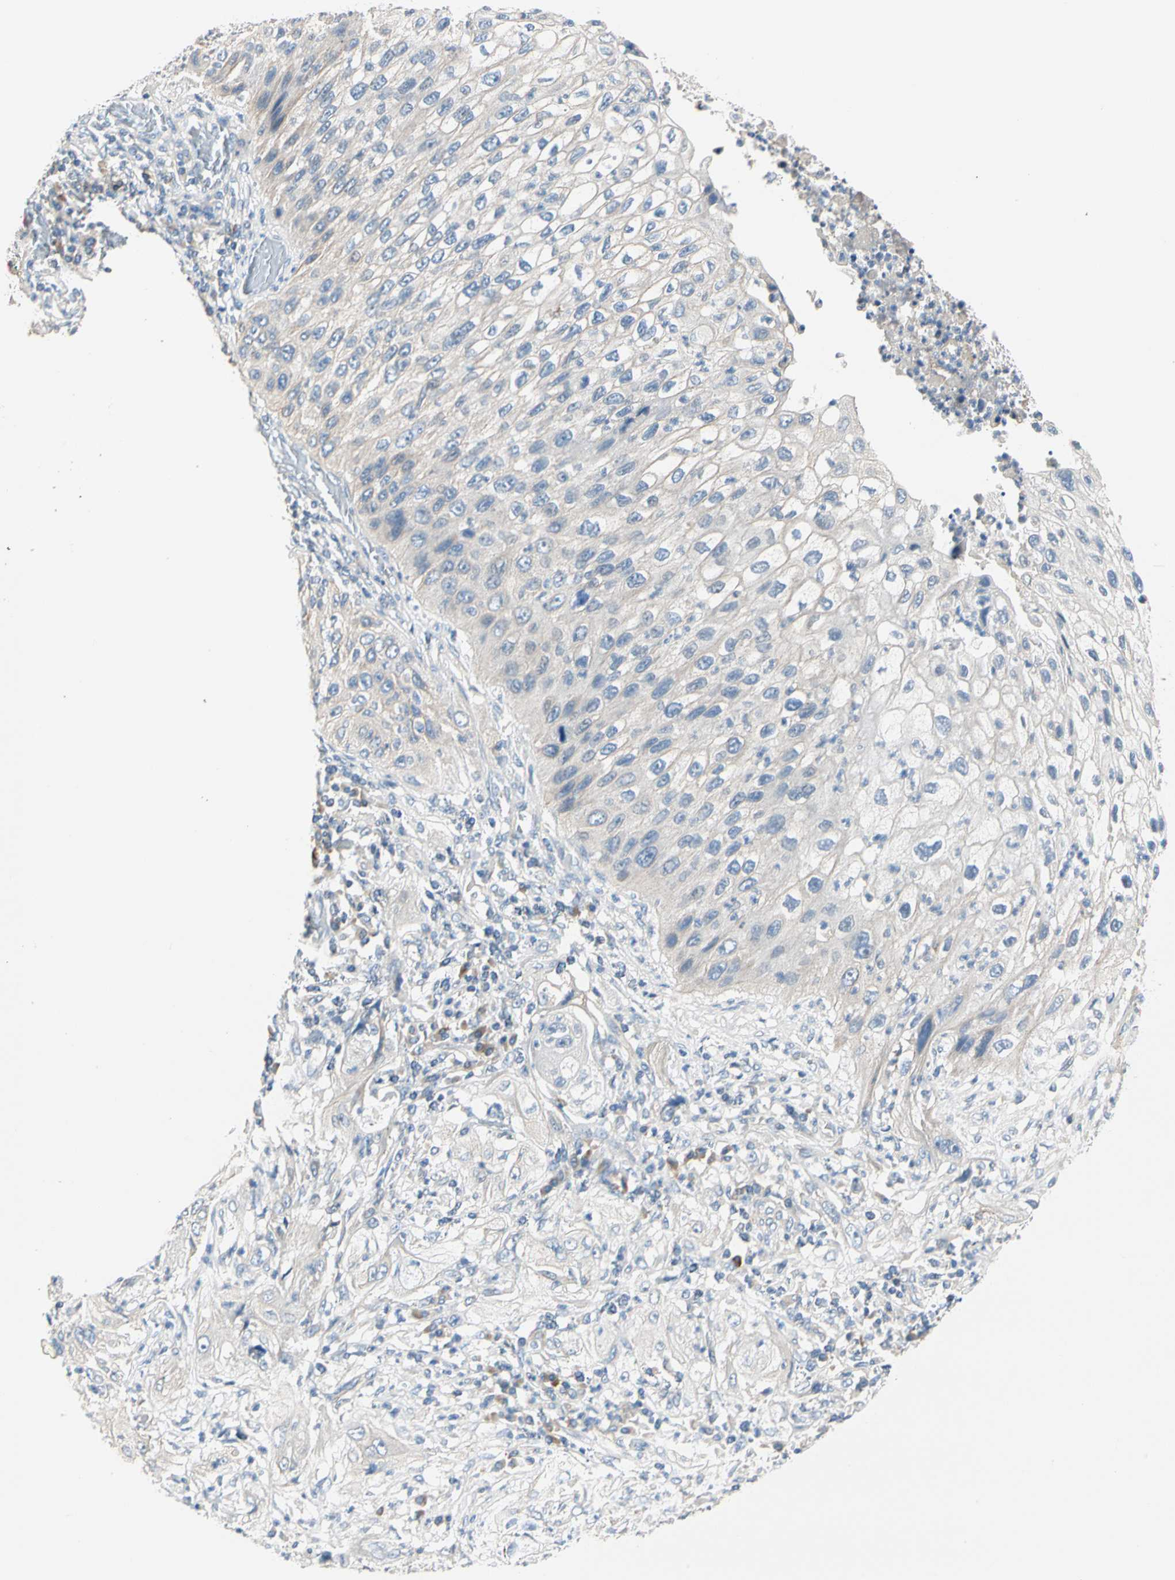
{"staining": {"intensity": "negative", "quantity": "none", "location": "none"}, "tissue": "lung cancer", "cell_type": "Tumor cells", "image_type": "cancer", "snomed": [{"axis": "morphology", "description": "Inflammation, NOS"}, {"axis": "morphology", "description": "Squamous cell carcinoma, NOS"}, {"axis": "topography", "description": "Lymph node"}, {"axis": "topography", "description": "Soft tissue"}, {"axis": "topography", "description": "Lung"}], "caption": "Squamous cell carcinoma (lung) stained for a protein using IHC displays no positivity tumor cells.", "gene": "GPR153", "patient": {"sex": "male", "age": 66}}